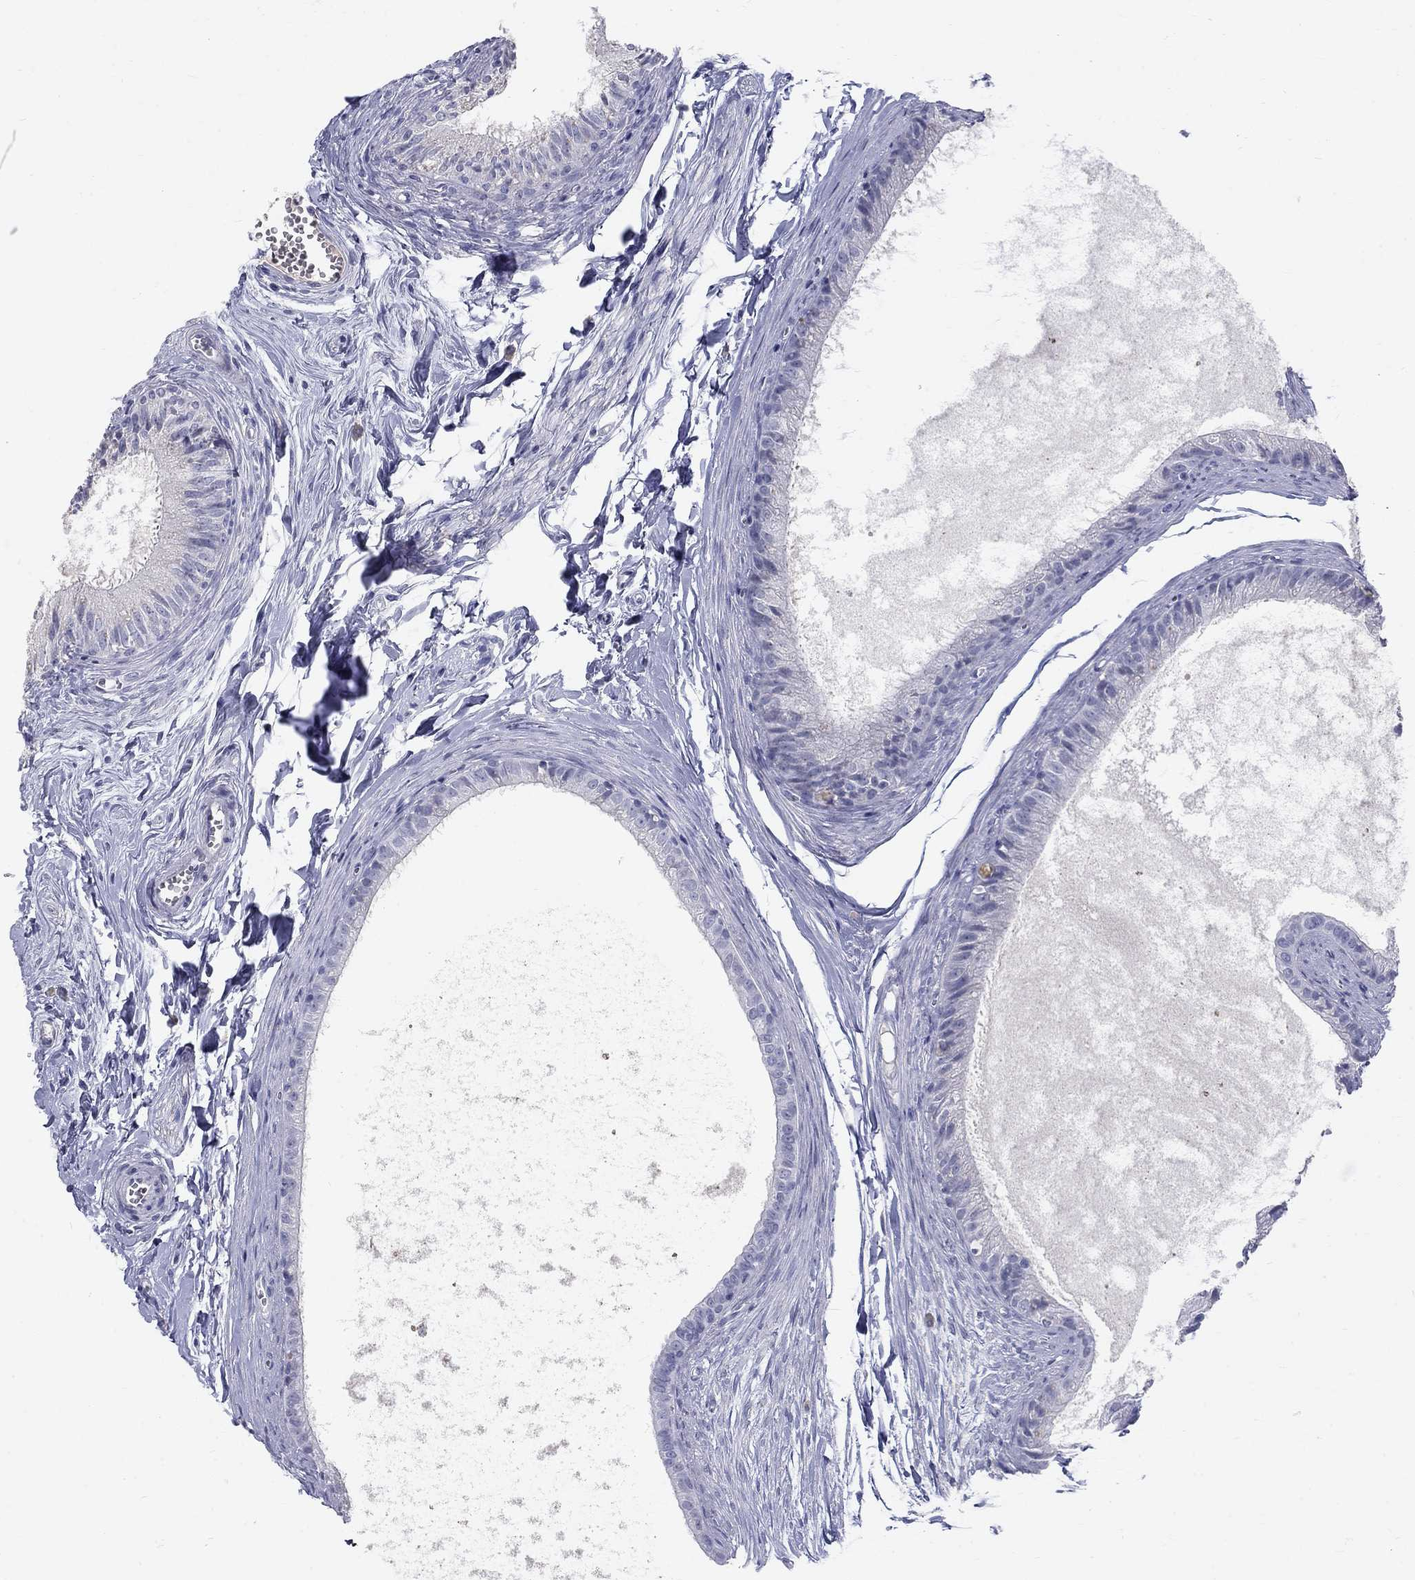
{"staining": {"intensity": "negative", "quantity": "none", "location": "none"}, "tissue": "epididymis", "cell_type": "Glandular cells", "image_type": "normal", "snomed": [{"axis": "morphology", "description": "Normal tissue, NOS"}, {"axis": "topography", "description": "Epididymis"}], "caption": "Immunohistochemistry photomicrograph of normal epididymis stained for a protein (brown), which shows no expression in glandular cells.", "gene": "PTH1R", "patient": {"sex": "male", "age": 51}}